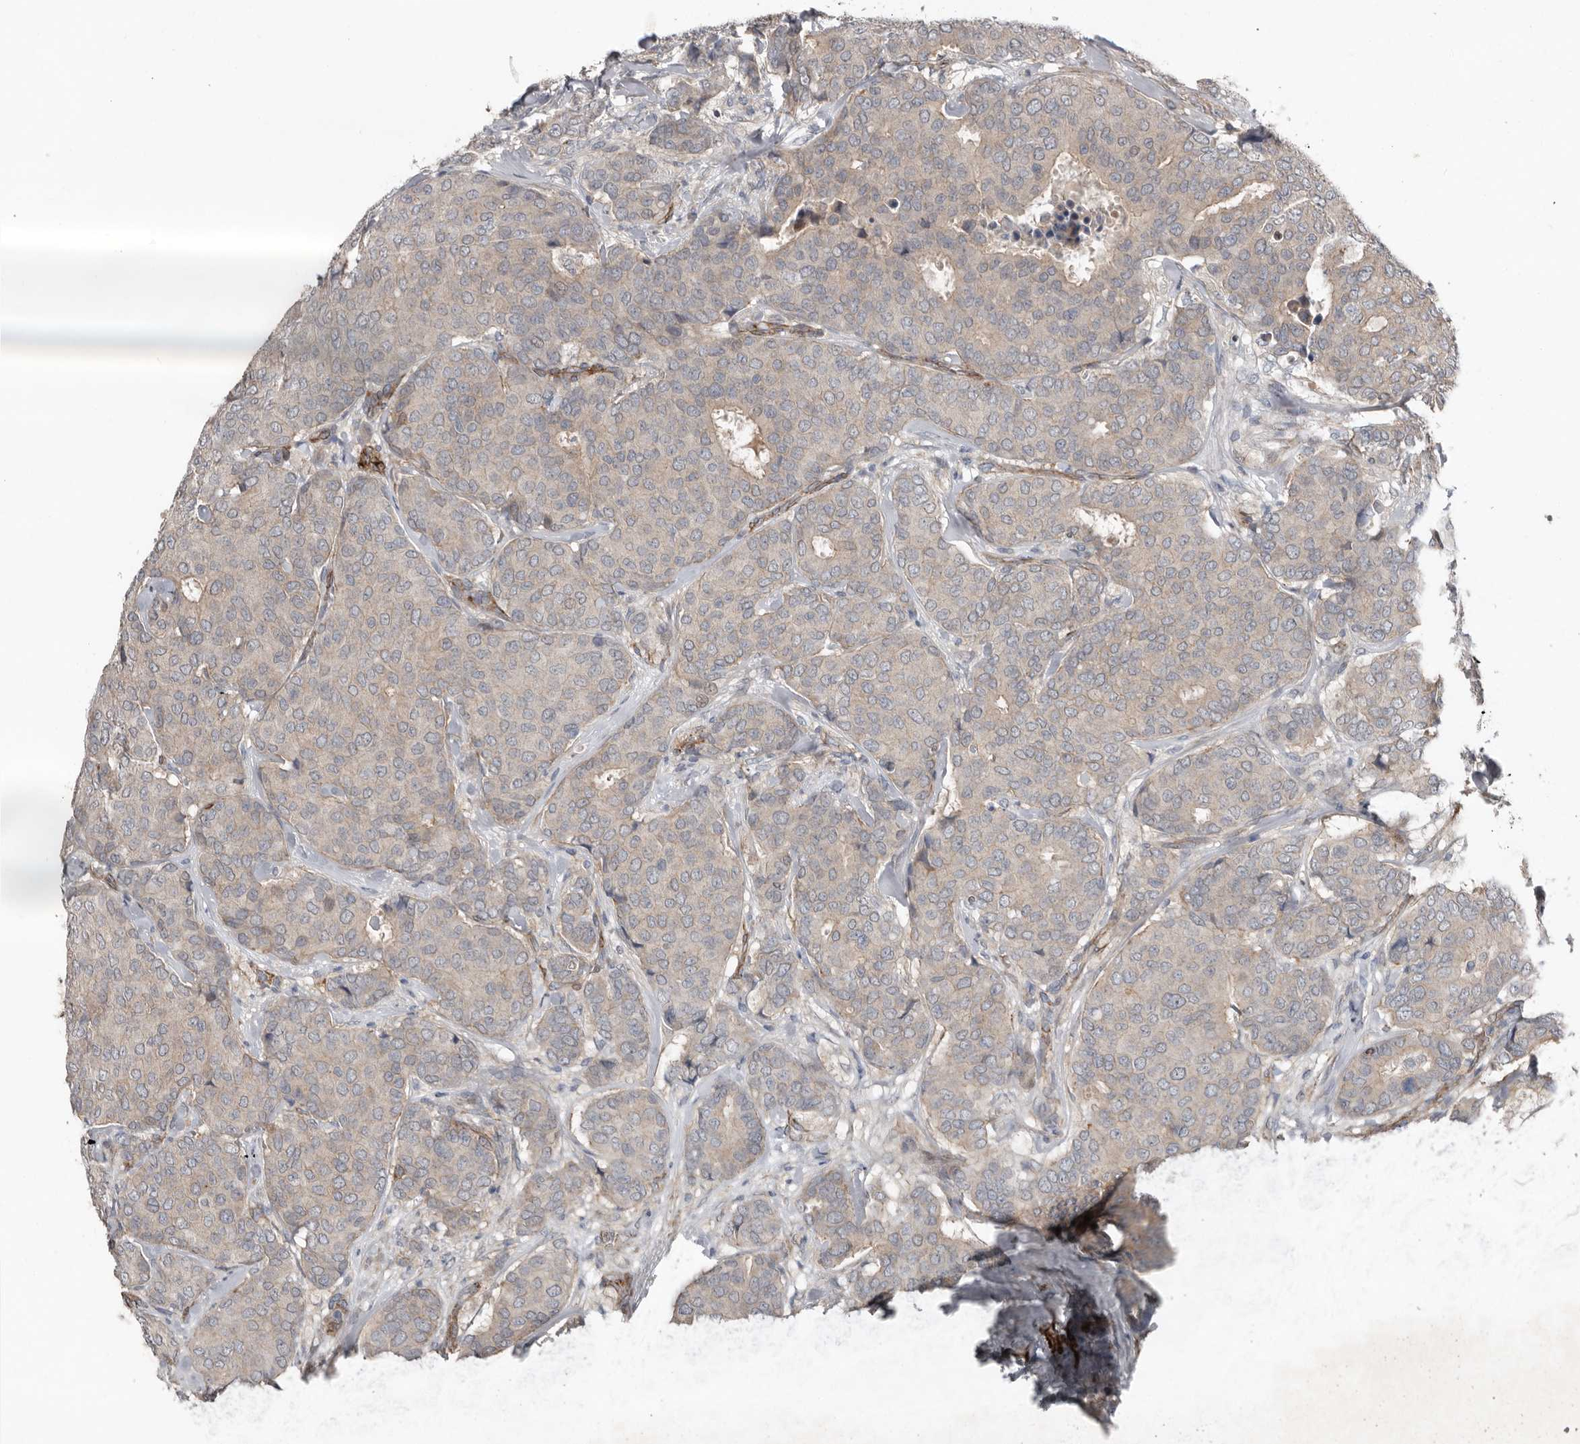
{"staining": {"intensity": "weak", "quantity": "25%-75%", "location": "cytoplasmic/membranous"}, "tissue": "breast cancer", "cell_type": "Tumor cells", "image_type": "cancer", "snomed": [{"axis": "morphology", "description": "Duct carcinoma"}, {"axis": "topography", "description": "Breast"}], "caption": "This is an image of IHC staining of breast invasive ductal carcinoma, which shows weak positivity in the cytoplasmic/membranous of tumor cells.", "gene": "RANBP17", "patient": {"sex": "female", "age": 75}}